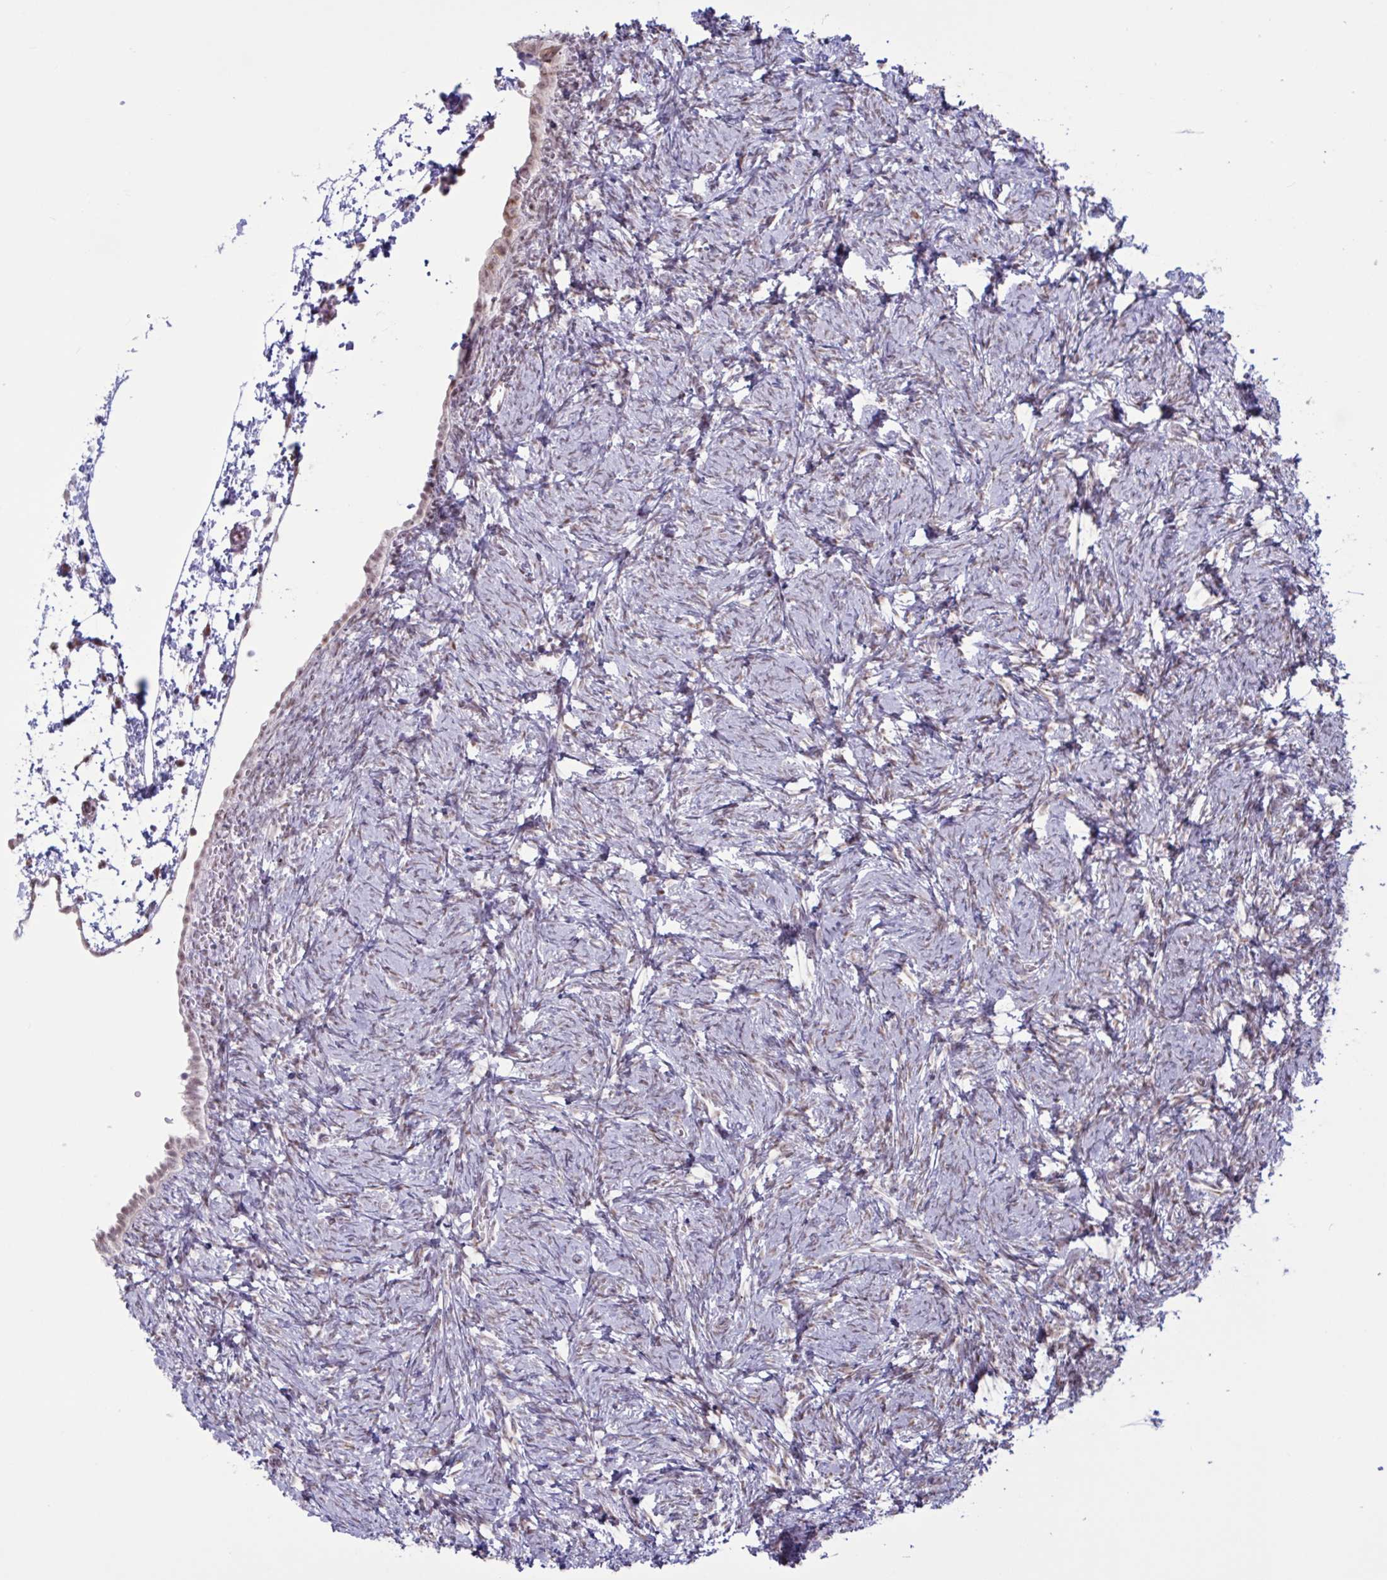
{"staining": {"intensity": "moderate", "quantity": ">75%", "location": "cytoplasmic/membranous"}, "tissue": "ovary", "cell_type": "Follicle cells", "image_type": "normal", "snomed": [{"axis": "morphology", "description": "Normal tissue, NOS"}, {"axis": "topography", "description": "Ovary"}], "caption": "Follicle cells reveal medium levels of moderate cytoplasmic/membranous staining in about >75% of cells in normal human ovary. Nuclei are stained in blue.", "gene": "PRMT6", "patient": {"sex": "female", "age": 41}}